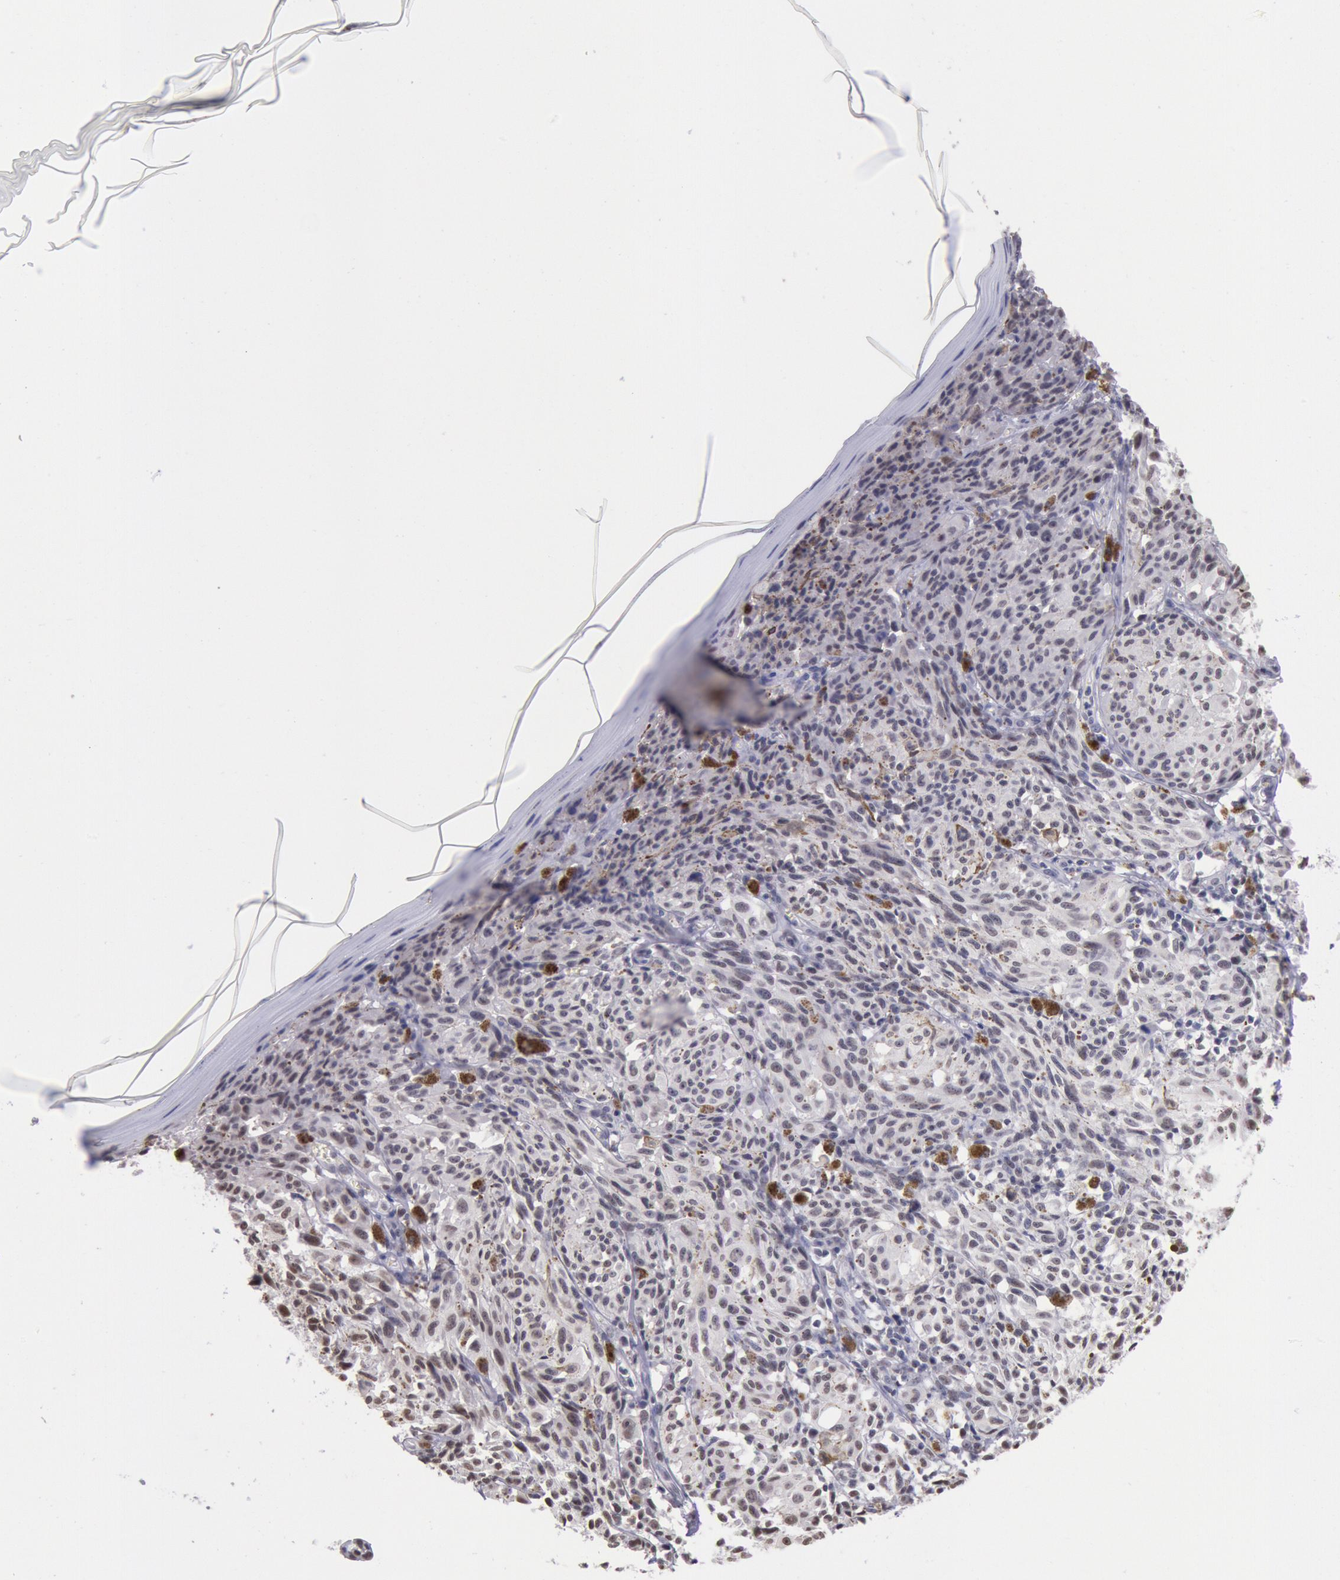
{"staining": {"intensity": "strong", "quantity": "25%-75%", "location": "cytoplasmic/membranous,nuclear"}, "tissue": "melanoma", "cell_type": "Tumor cells", "image_type": "cancer", "snomed": [{"axis": "morphology", "description": "Malignant melanoma, NOS"}, {"axis": "topography", "description": "Skin"}], "caption": "Immunohistochemistry (DAB (3,3'-diaminobenzidine)) staining of melanoma displays strong cytoplasmic/membranous and nuclear protein positivity in about 25%-75% of tumor cells.", "gene": "MYH7", "patient": {"sex": "female", "age": 72}}